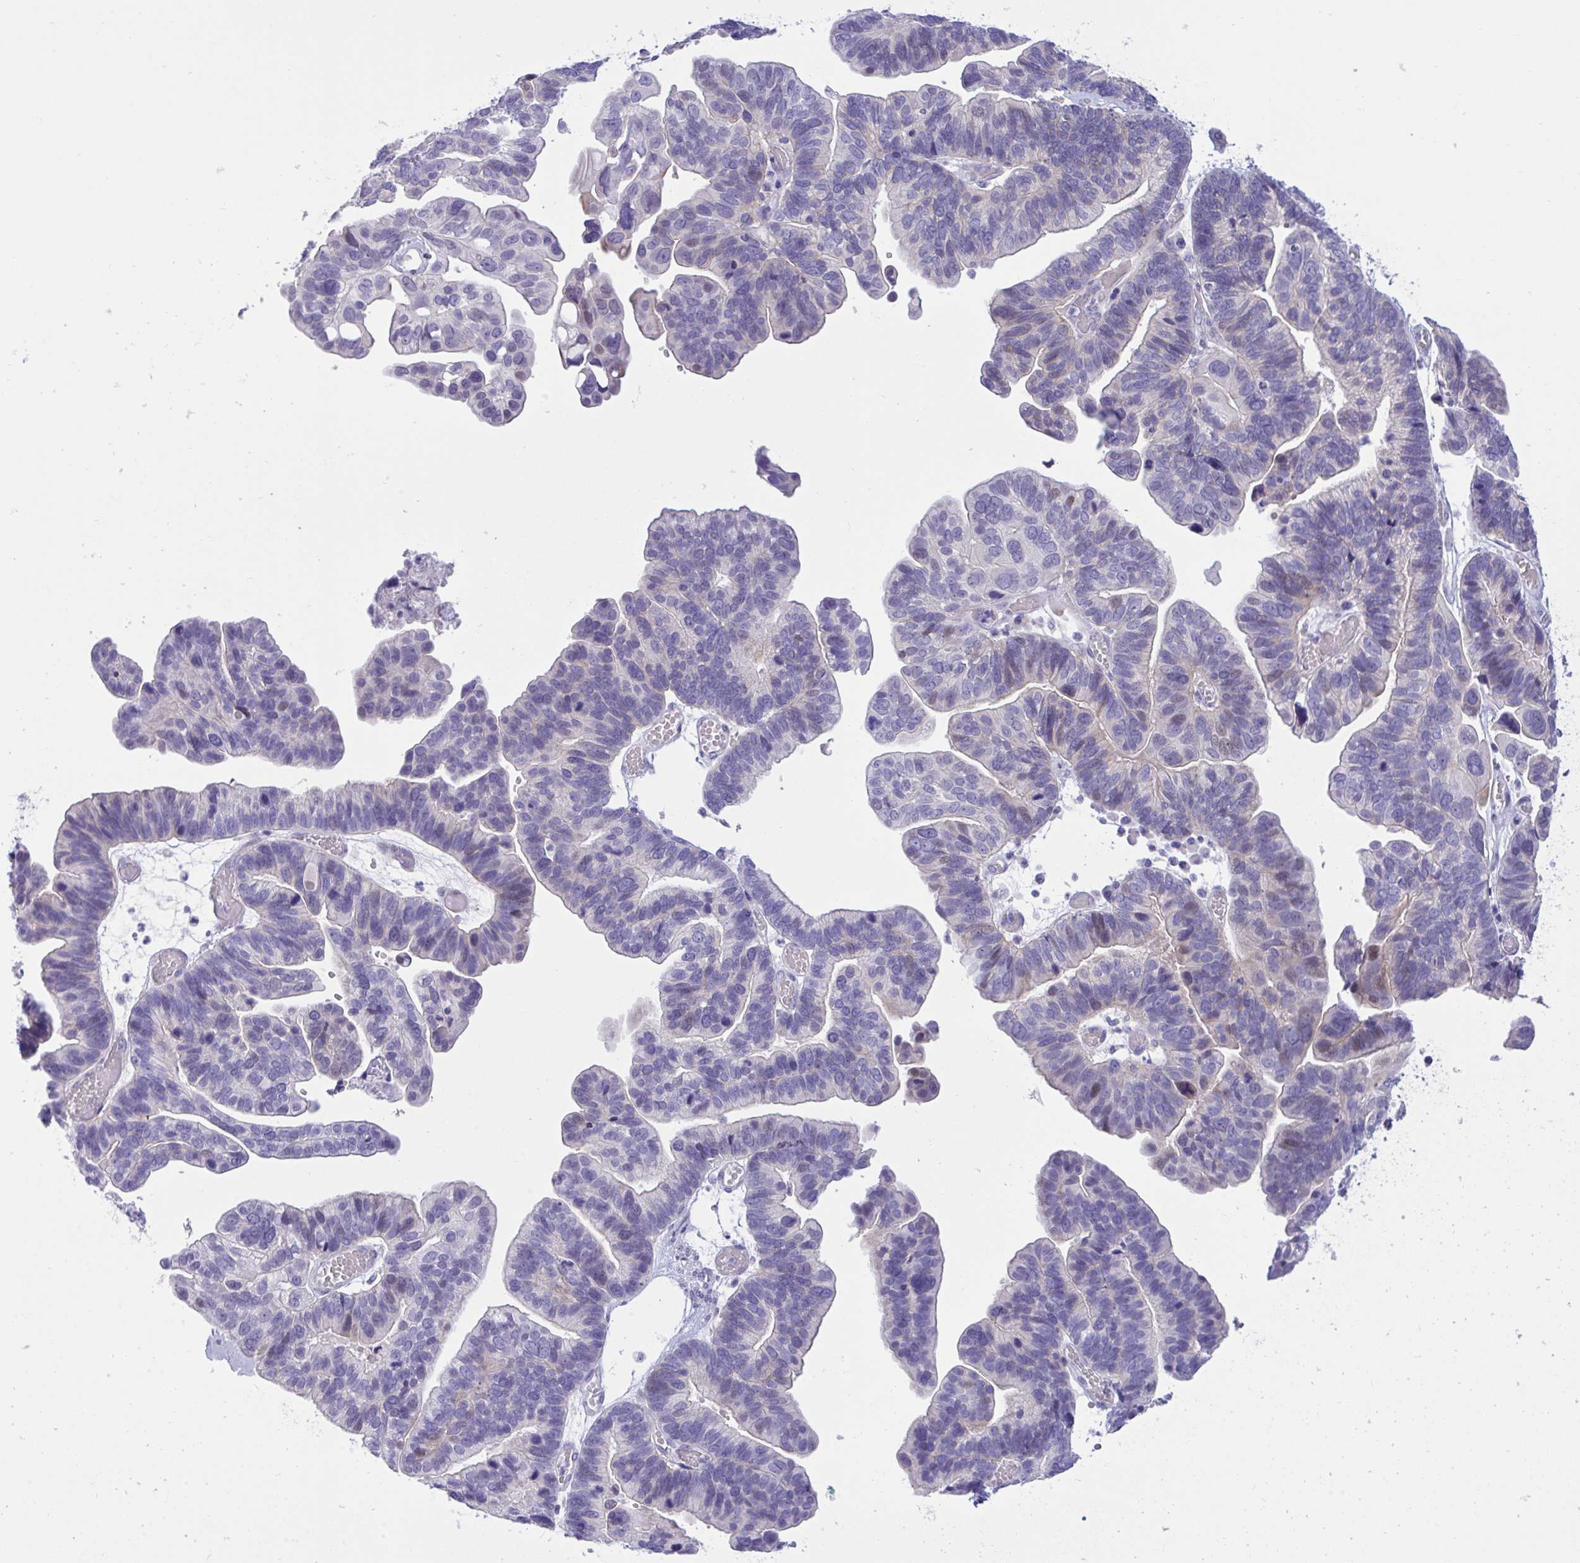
{"staining": {"intensity": "weak", "quantity": "<25%", "location": "nuclear"}, "tissue": "ovarian cancer", "cell_type": "Tumor cells", "image_type": "cancer", "snomed": [{"axis": "morphology", "description": "Cystadenocarcinoma, serous, NOS"}, {"axis": "topography", "description": "Ovary"}], "caption": "This micrograph is of ovarian cancer (serous cystadenocarcinoma) stained with IHC to label a protein in brown with the nuclei are counter-stained blue. There is no expression in tumor cells.", "gene": "WDR97", "patient": {"sex": "female", "age": 56}}